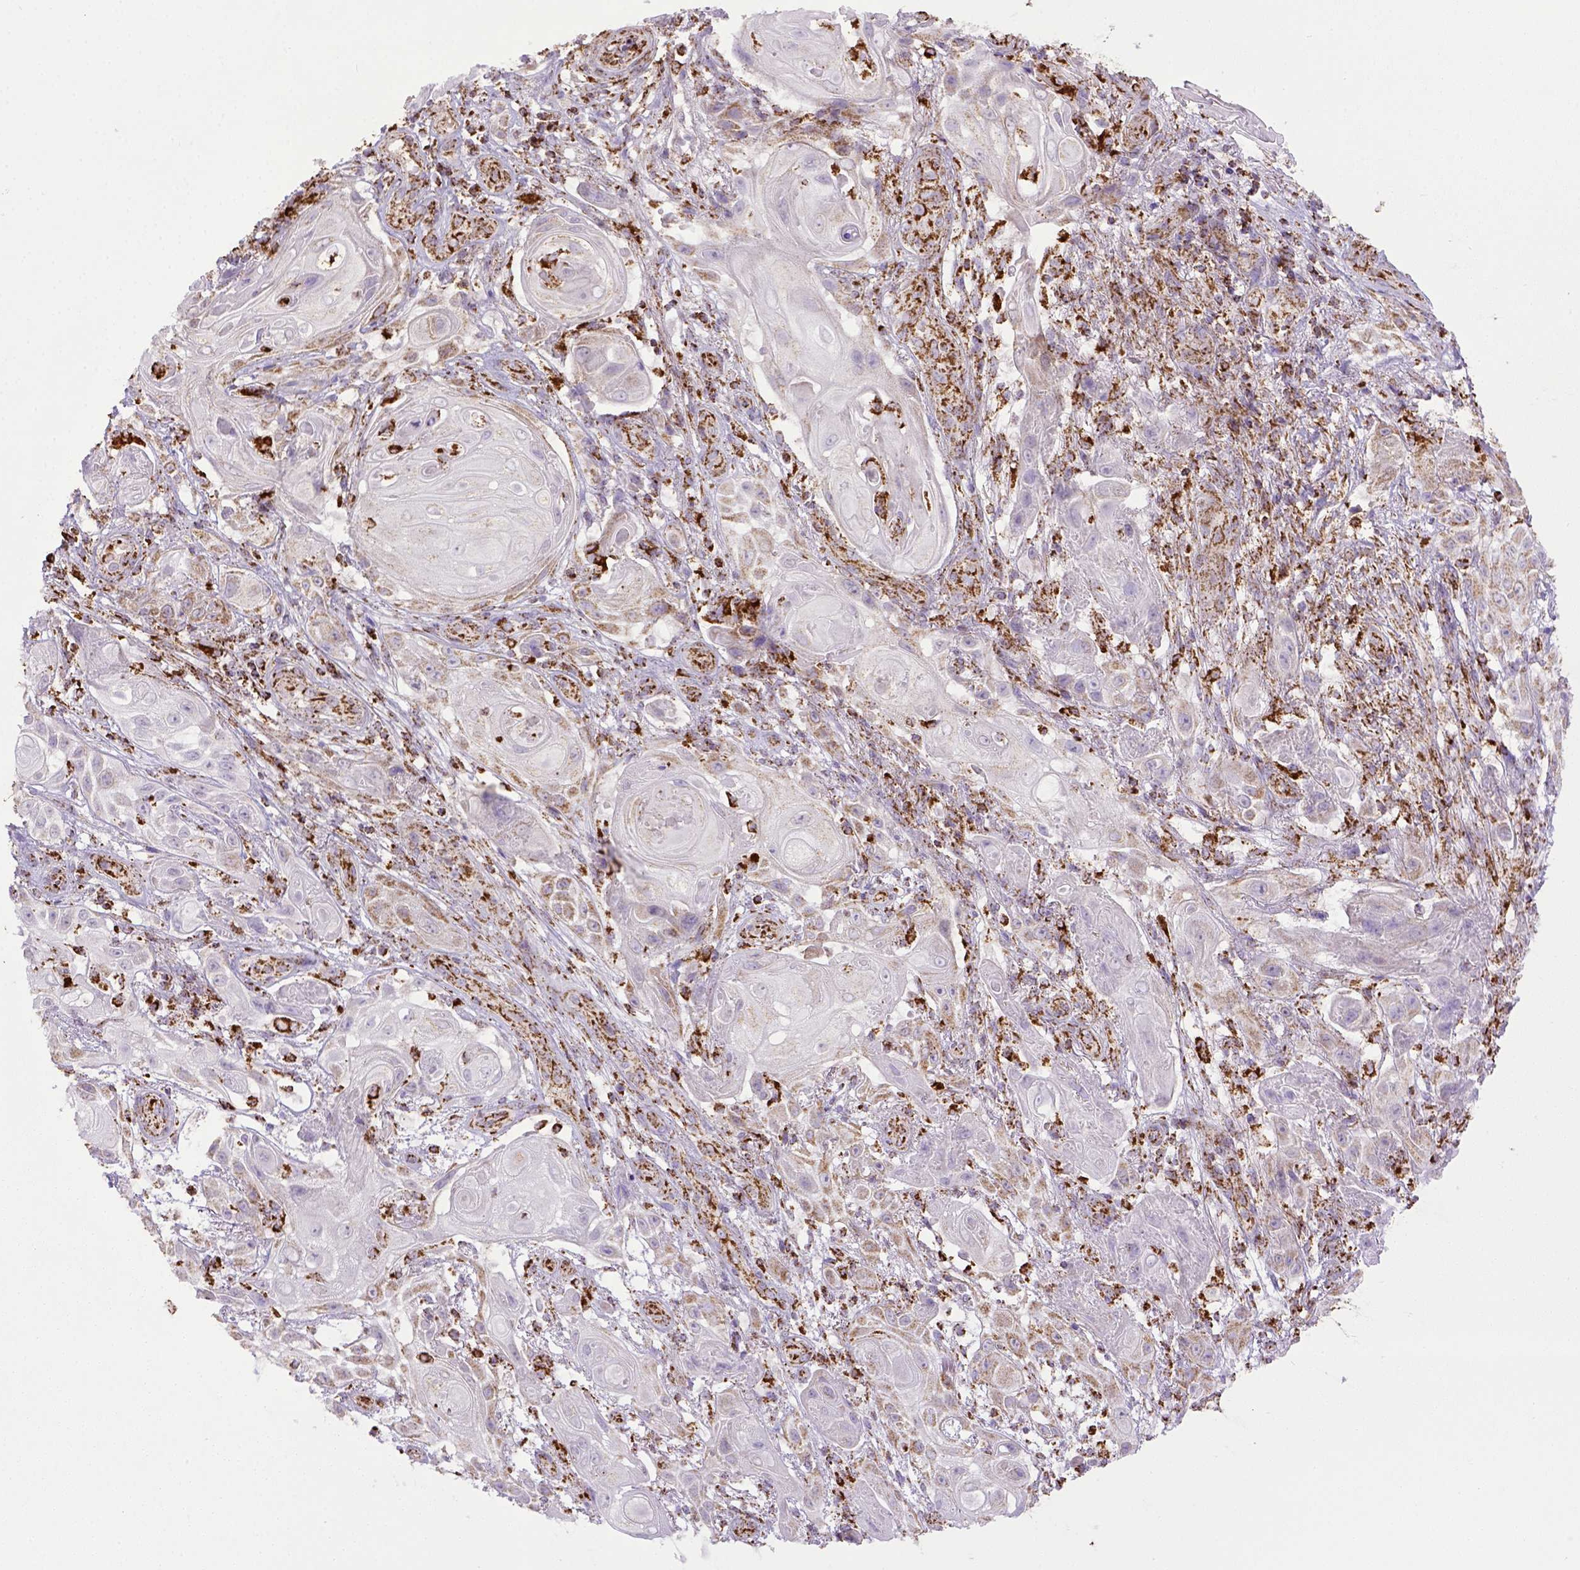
{"staining": {"intensity": "moderate", "quantity": "25%-75%", "location": "cytoplasmic/membranous"}, "tissue": "skin cancer", "cell_type": "Tumor cells", "image_type": "cancer", "snomed": [{"axis": "morphology", "description": "Squamous cell carcinoma, NOS"}, {"axis": "topography", "description": "Skin"}], "caption": "Squamous cell carcinoma (skin) tissue exhibits moderate cytoplasmic/membranous positivity in approximately 25%-75% of tumor cells (Brightfield microscopy of DAB IHC at high magnification).", "gene": "MT-CO1", "patient": {"sex": "male", "age": 62}}